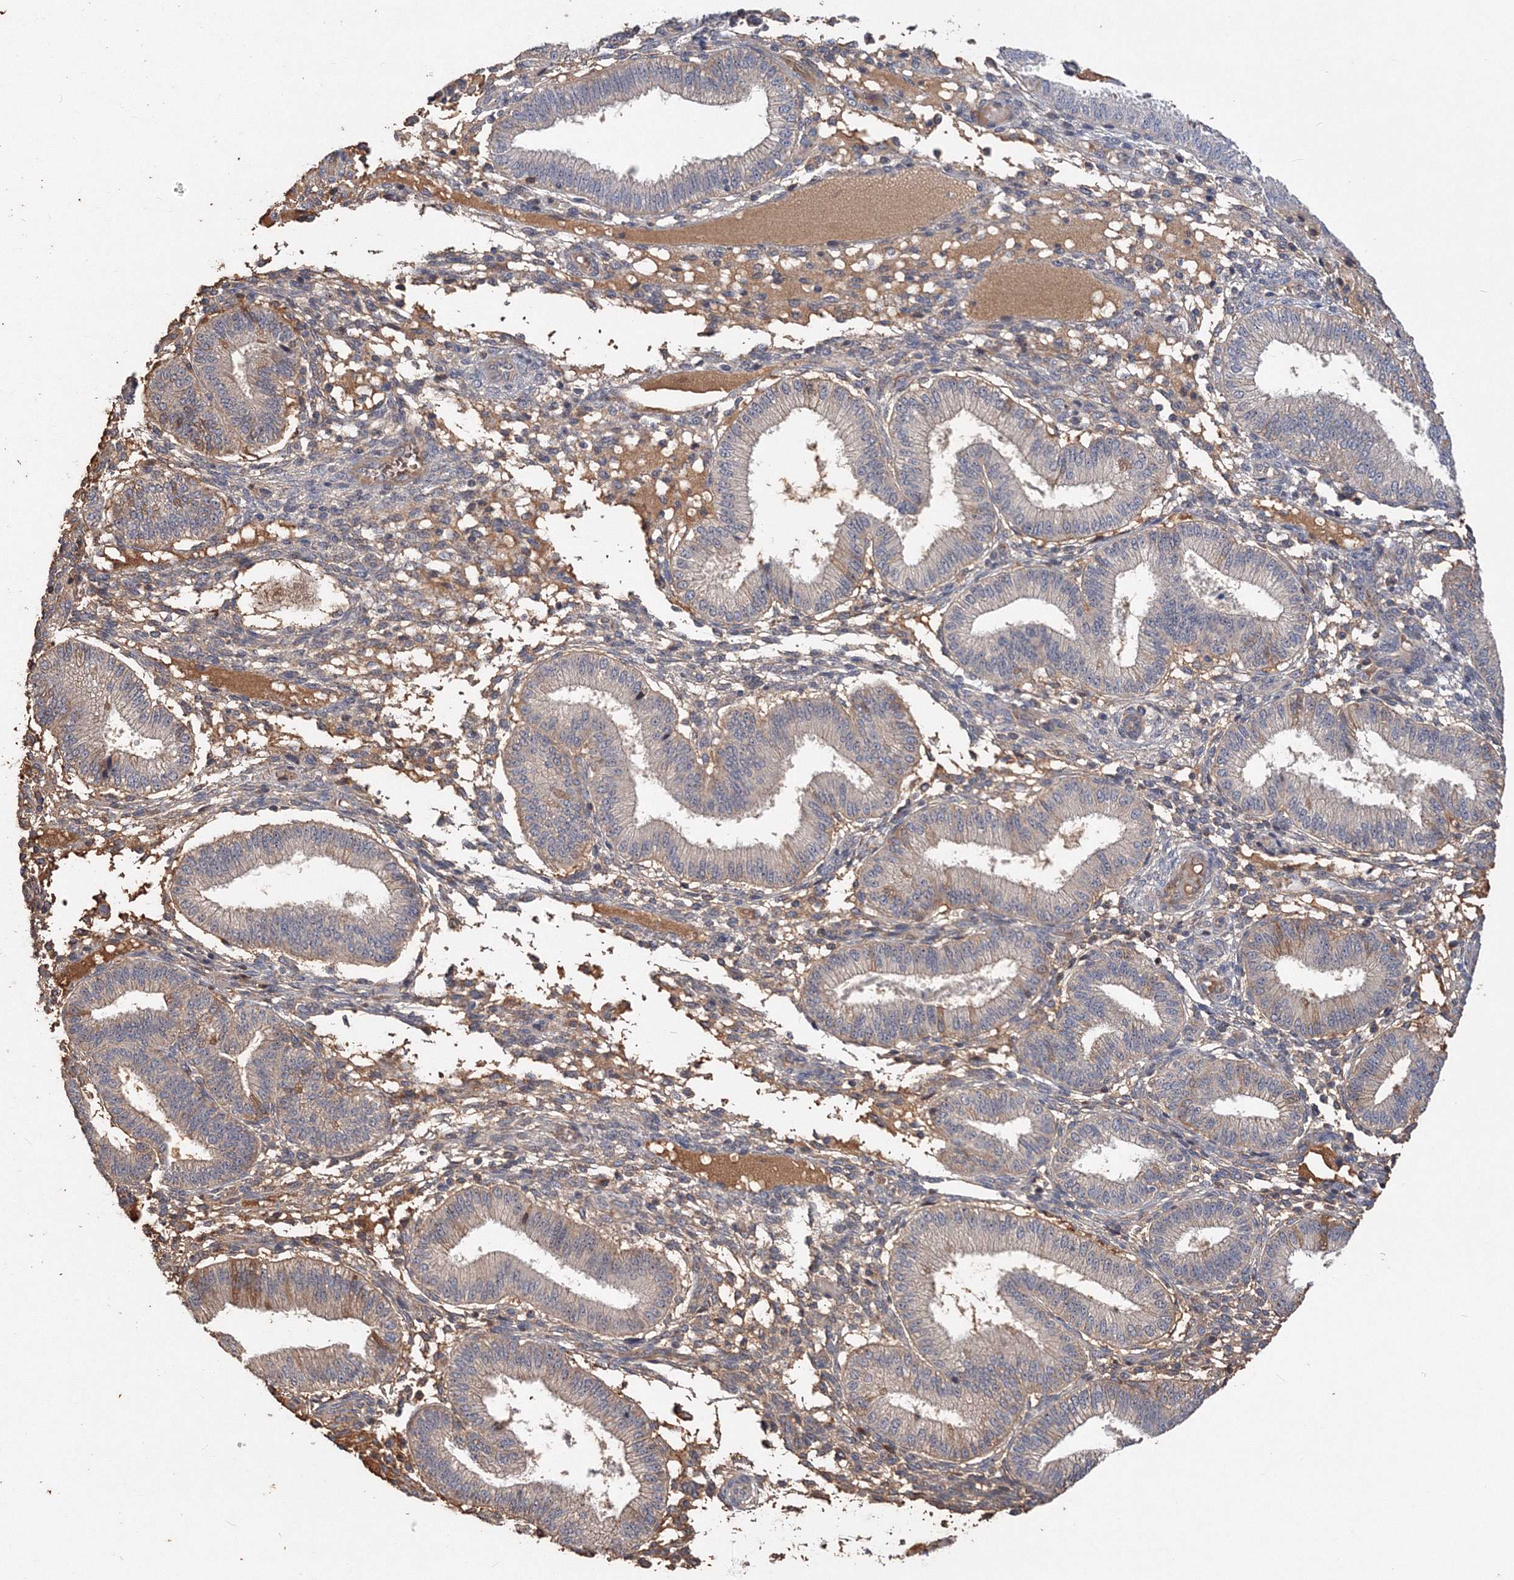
{"staining": {"intensity": "moderate", "quantity": "<25%", "location": "cytoplasmic/membranous"}, "tissue": "endometrium", "cell_type": "Cells in endometrial stroma", "image_type": "normal", "snomed": [{"axis": "morphology", "description": "Normal tissue, NOS"}, {"axis": "topography", "description": "Endometrium"}], "caption": "Immunohistochemical staining of normal endometrium displays moderate cytoplasmic/membranous protein expression in about <25% of cells in endometrial stroma. (DAB (3,3'-diaminobenzidine) IHC, brown staining for protein, blue staining for nuclei).", "gene": "GRINA", "patient": {"sex": "female", "age": 39}}